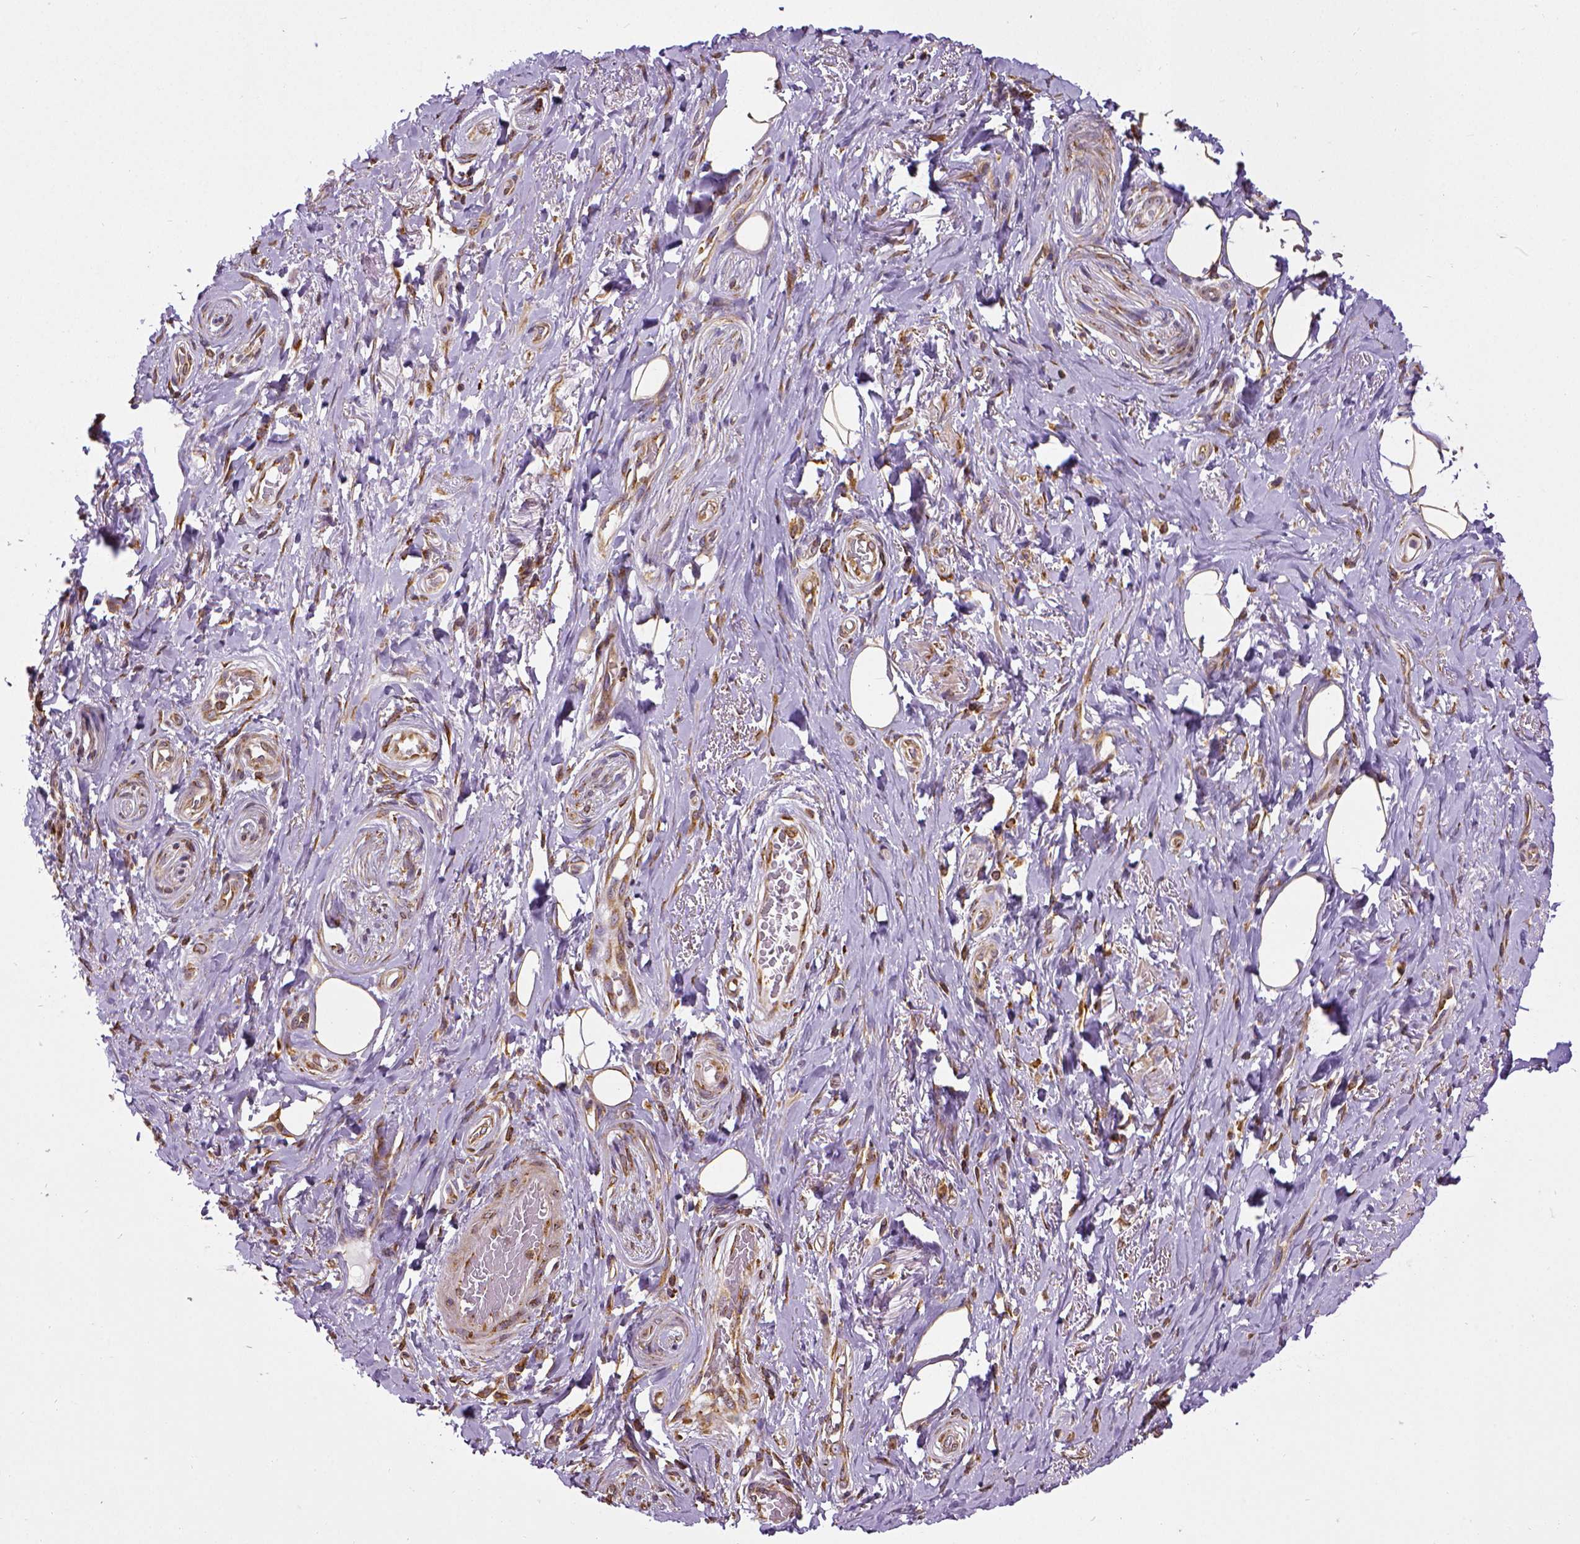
{"staining": {"intensity": "moderate", "quantity": ">75%", "location": "cytoplasmic/membranous"}, "tissue": "adipose tissue", "cell_type": "Adipocytes", "image_type": "normal", "snomed": [{"axis": "morphology", "description": "Normal tissue, NOS"}, {"axis": "topography", "description": "Anal"}, {"axis": "topography", "description": "Peripheral nerve tissue"}], "caption": "Protein expression by immunohistochemistry (IHC) demonstrates moderate cytoplasmic/membranous expression in approximately >75% of adipocytes in unremarkable adipose tissue.", "gene": "MTDH", "patient": {"sex": "male", "age": 53}}